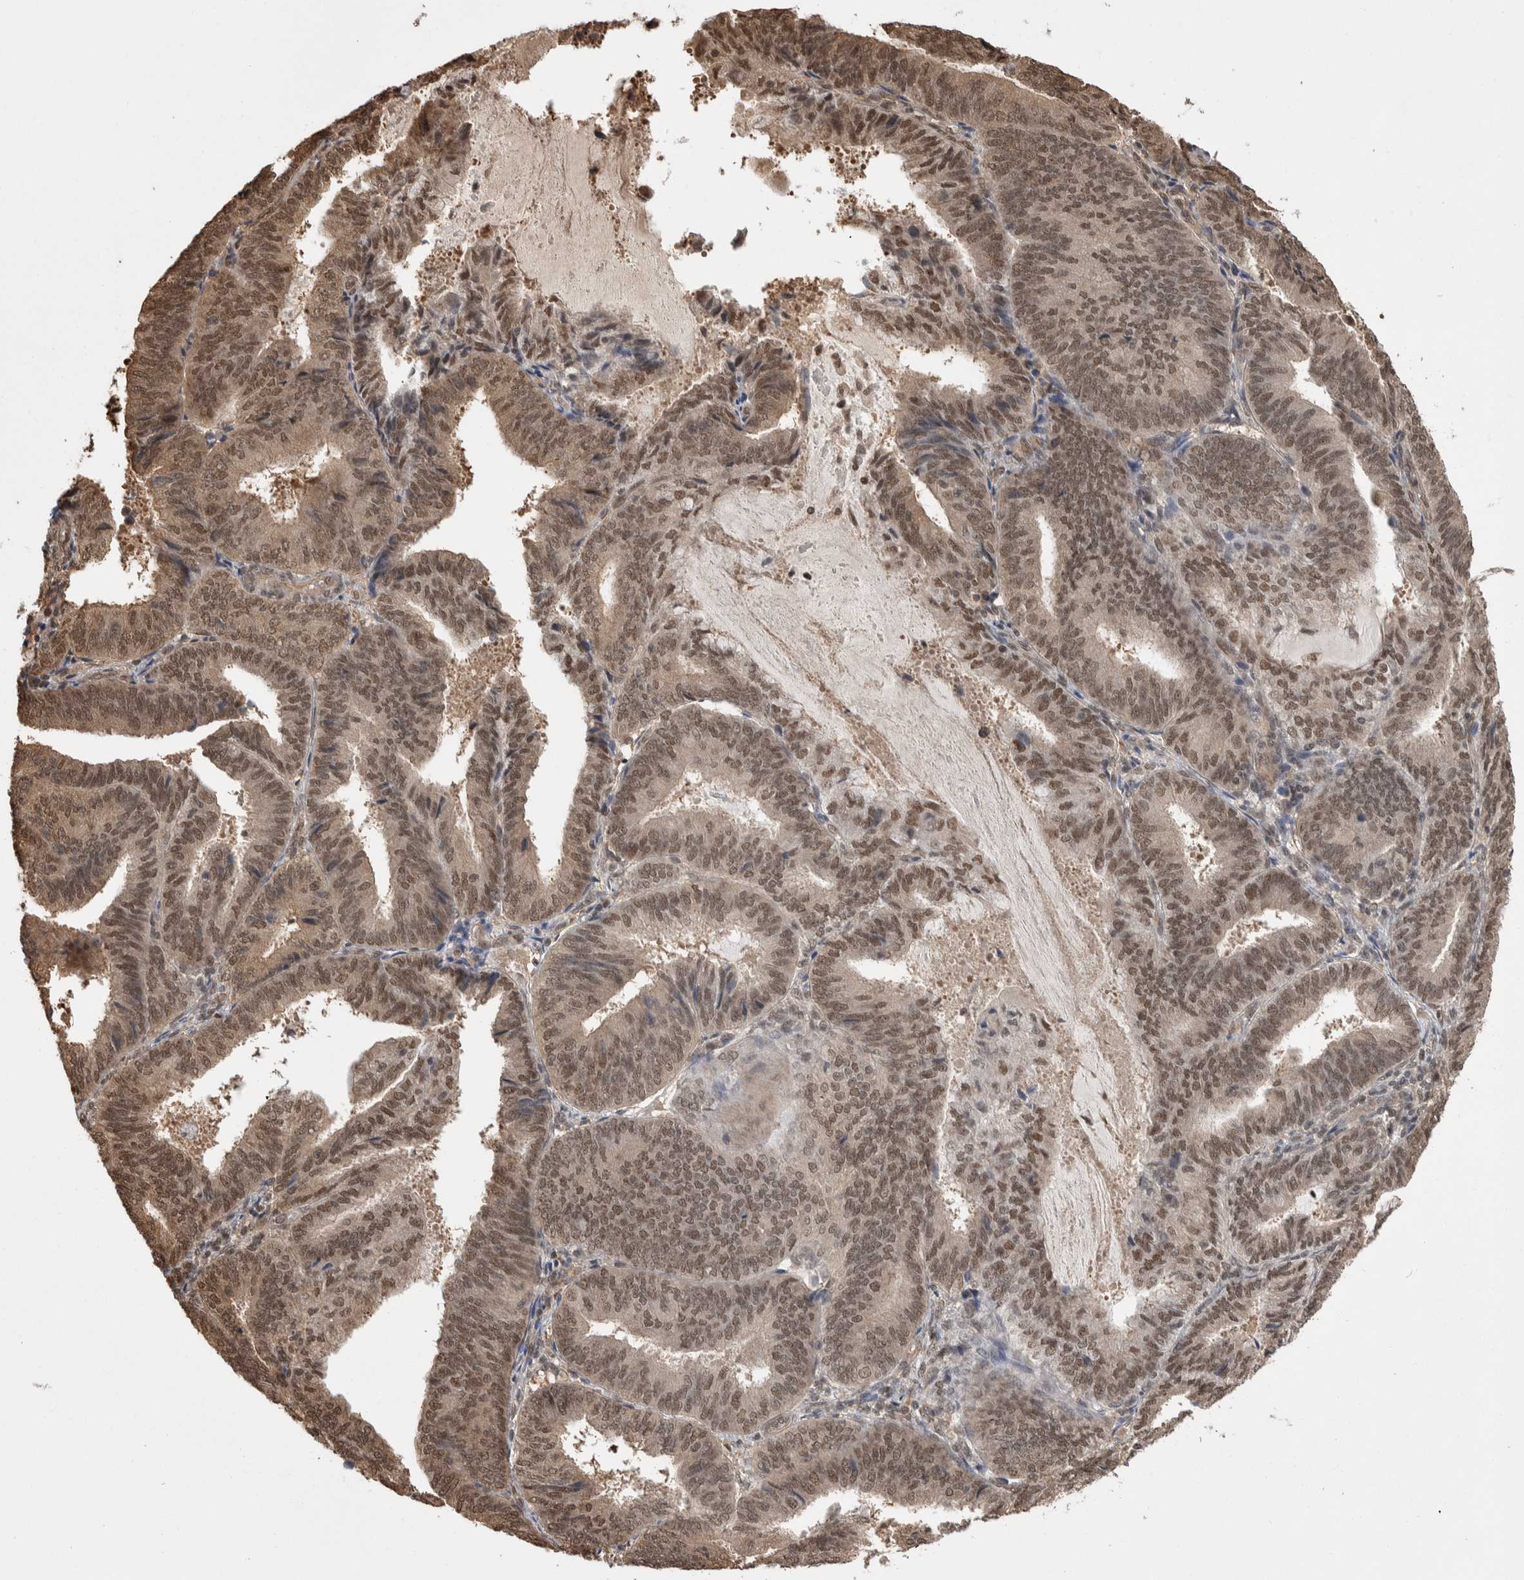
{"staining": {"intensity": "moderate", "quantity": ">75%", "location": "cytoplasmic/membranous,nuclear"}, "tissue": "endometrial cancer", "cell_type": "Tumor cells", "image_type": "cancer", "snomed": [{"axis": "morphology", "description": "Adenocarcinoma, NOS"}, {"axis": "topography", "description": "Endometrium"}], "caption": "Immunohistochemistry of human endometrial cancer (adenocarcinoma) shows medium levels of moderate cytoplasmic/membranous and nuclear expression in about >75% of tumor cells. (Stains: DAB (3,3'-diaminobenzidine) in brown, nuclei in blue, Microscopy: brightfield microscopy at high magnification).", "gene": "ZNF592", "patient": {"sex": "female", "age": 81}}